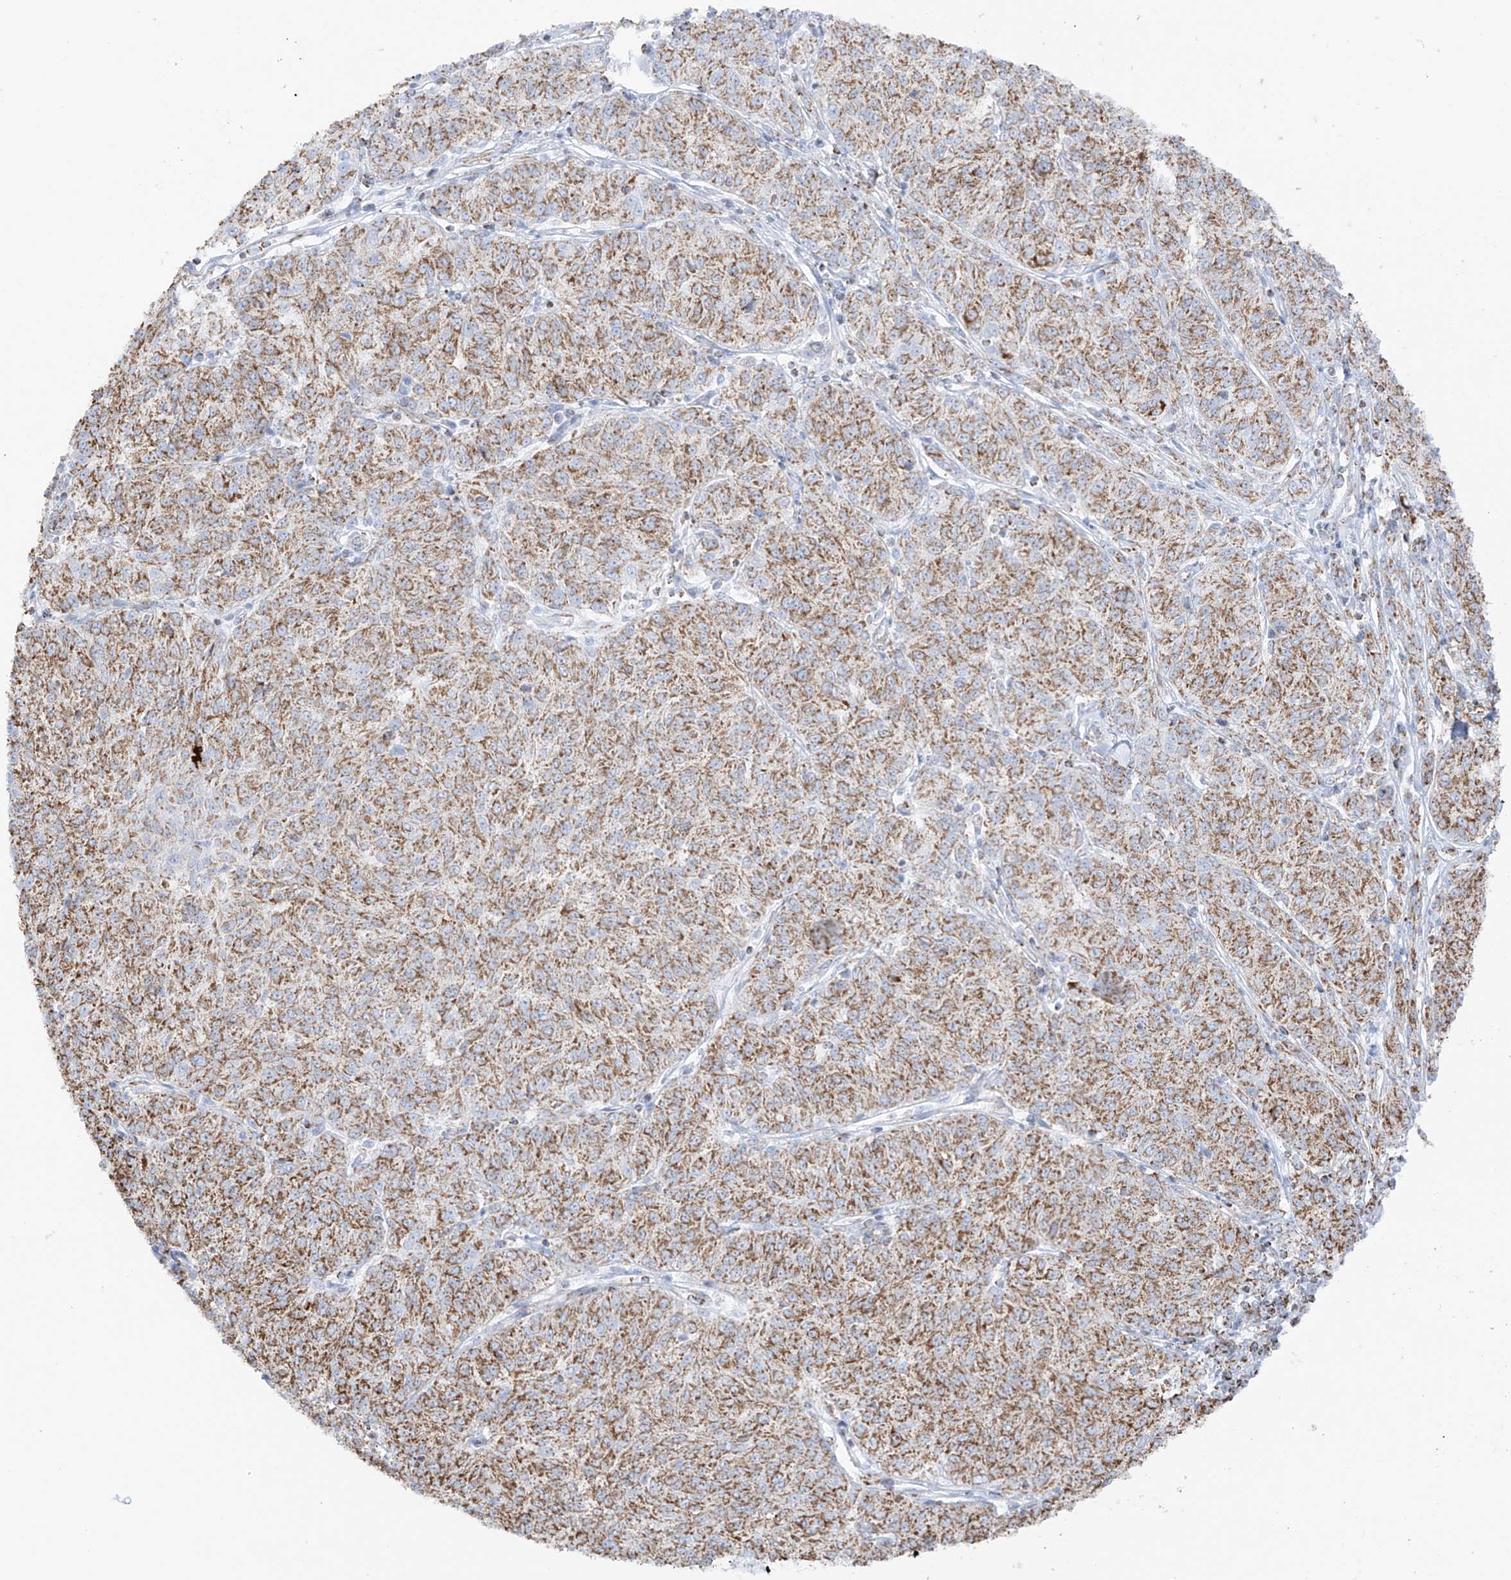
{"staining": {"intensity": "moderate", "quantity": ">75%", "location": "cytoplasmic/membranous"}, "tissue": "melanoma", "cell_type": "Tumor cells", "image_type": "cancer", "snomed": [{"axis": "morphology", "description": "Malignant melanoma, NOS"}, {"axis": "topography", "description": "Skin"}], "caption": "Melanoma stained with a protein marker exhibits moderate staining in tumor cells.", "gene": "XKR3", "patient": {"sex": "female", "age": 72}}